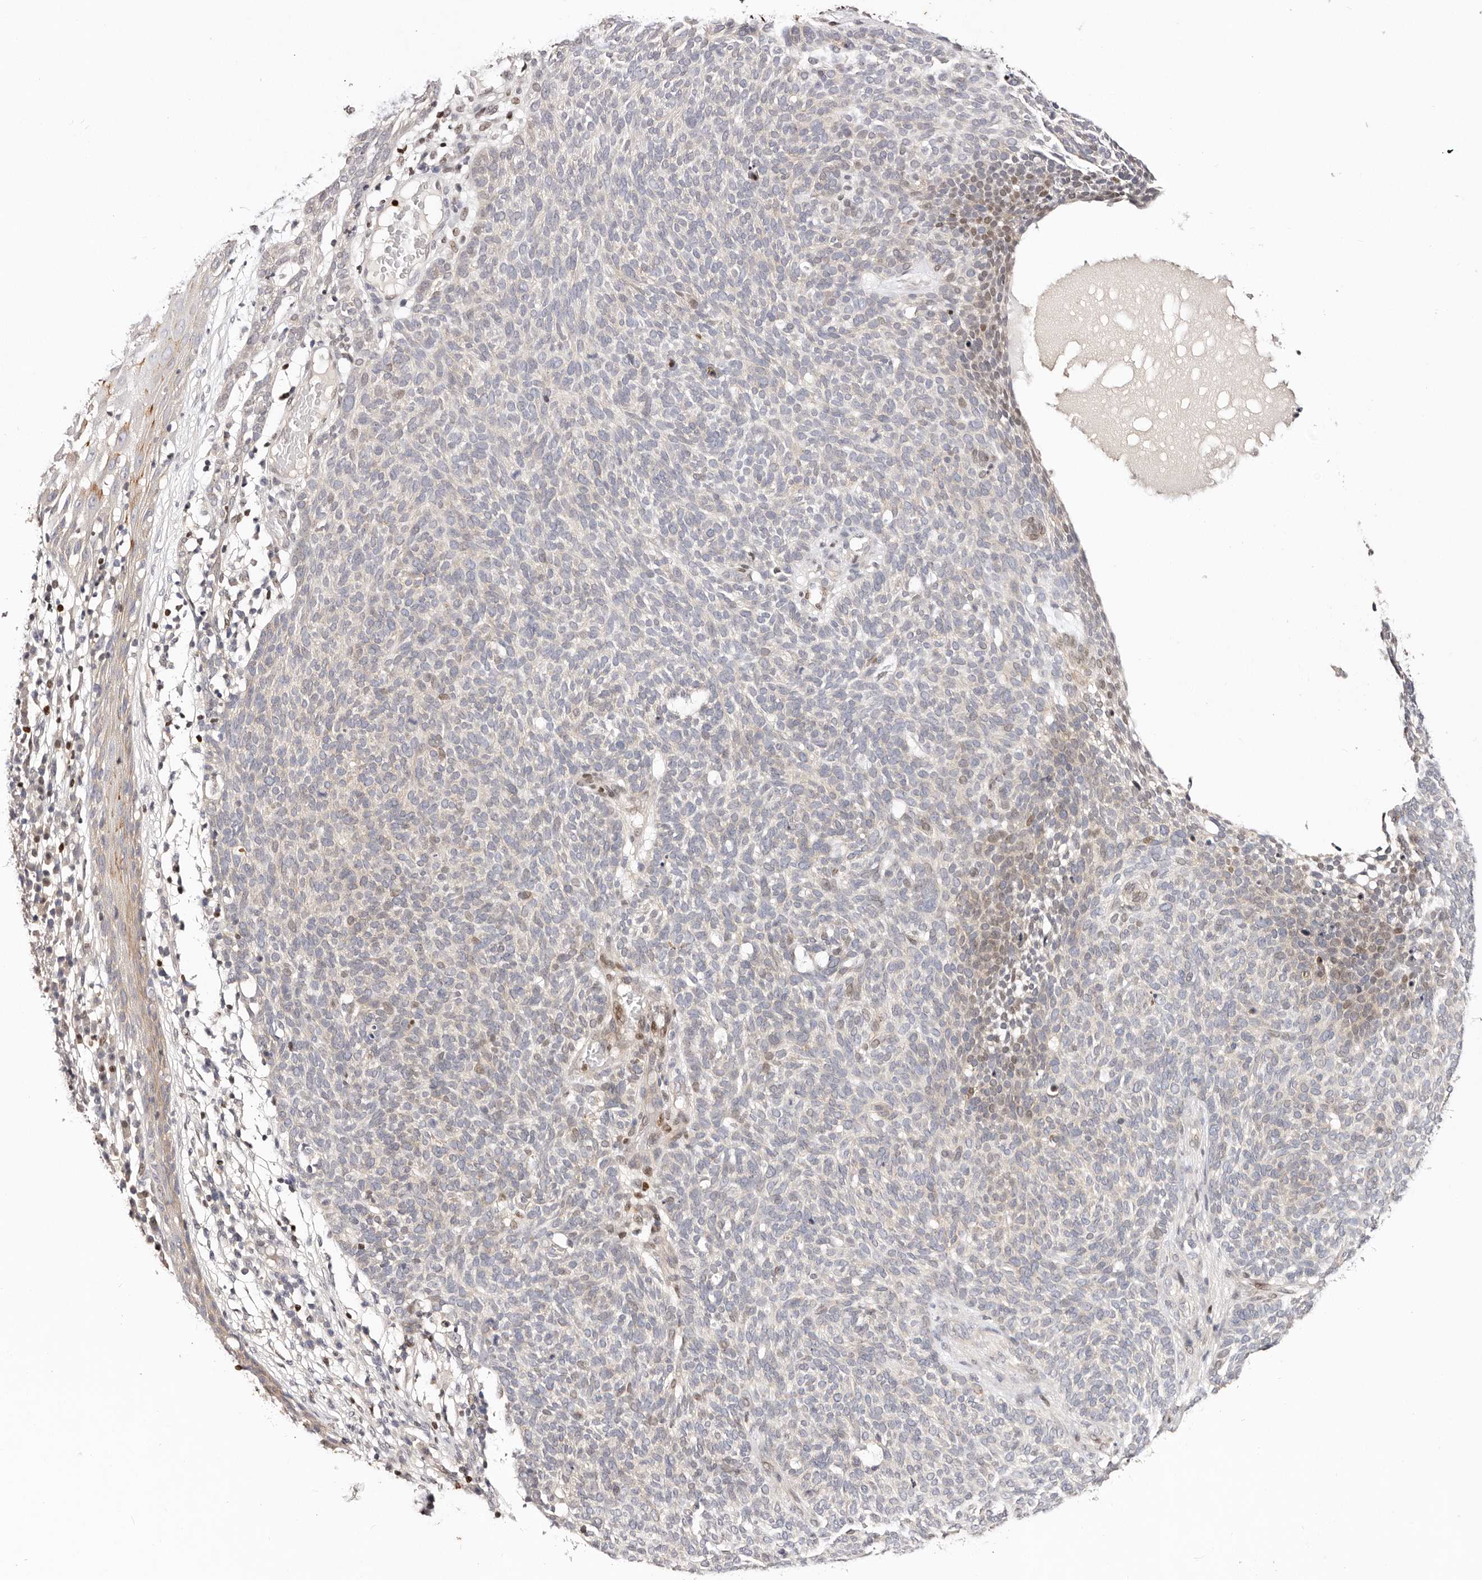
{"staining": {"intensity": "weak", "quantity": "<25%", "location": "cytoplasmic/membranous"}, "tissue": "skin cancer", "cell_type": "Tumor cells", "image_type": "cancer", "snomed": [{"axis": "morphology", "description": "Squamous cell carcinoma, NOS"}, {"axis": "topography", "description": "Skin"}], "caption": "Immunohistochemistry (IHC) photomicrograph of human skin cancer stained for a protein (brown), which reveals no staining in tumor cells. (DAB immunohistochemistry with hematoxylin counter stain).", "gene": "IQGAP3", "patient": {"sex": "female", "age": 90}}